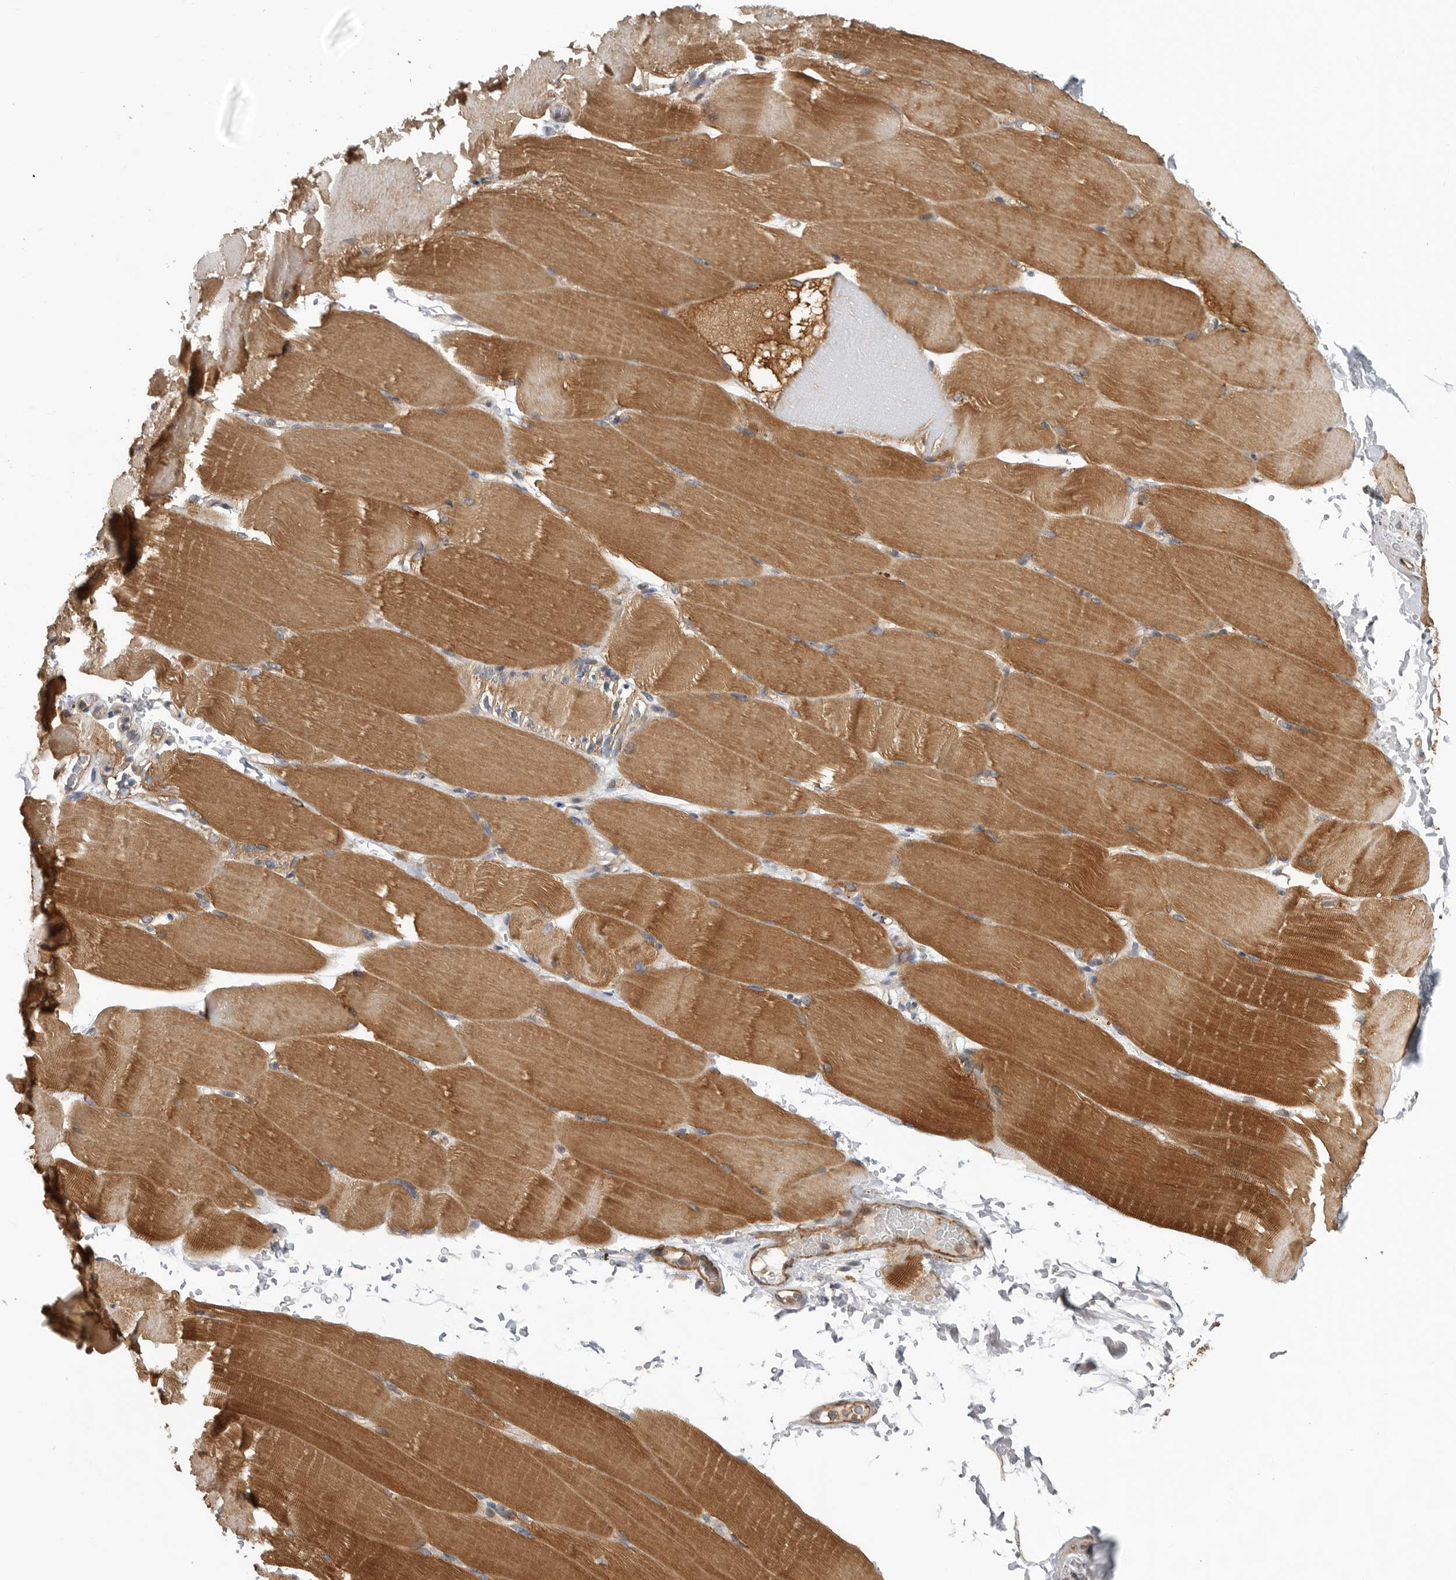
{"staining": {"intensity": "moderate", "quantity": ">75%", "location": "cytoplasmic/membranous"}, "tissue": "skeletal muscle", "cell_type": "Myocytes", "image_type": "normal", "snomed": [{"axis": "morphology", "description": "Normal tissue, NOS"}, {"axis": "topography", "description": "Skeletal muscle"}, {"axis": "topography", "description": "Parathyroid gland"}], "caption": "An image showing moderate cytoplasmic/membranous expression in approximately >75% of myocytes in benign skeletal muscle, as visualized by brown immunohistochemical staining.", "gene": "TRIM56", "patient": {"sex": "female", "age": 37}}